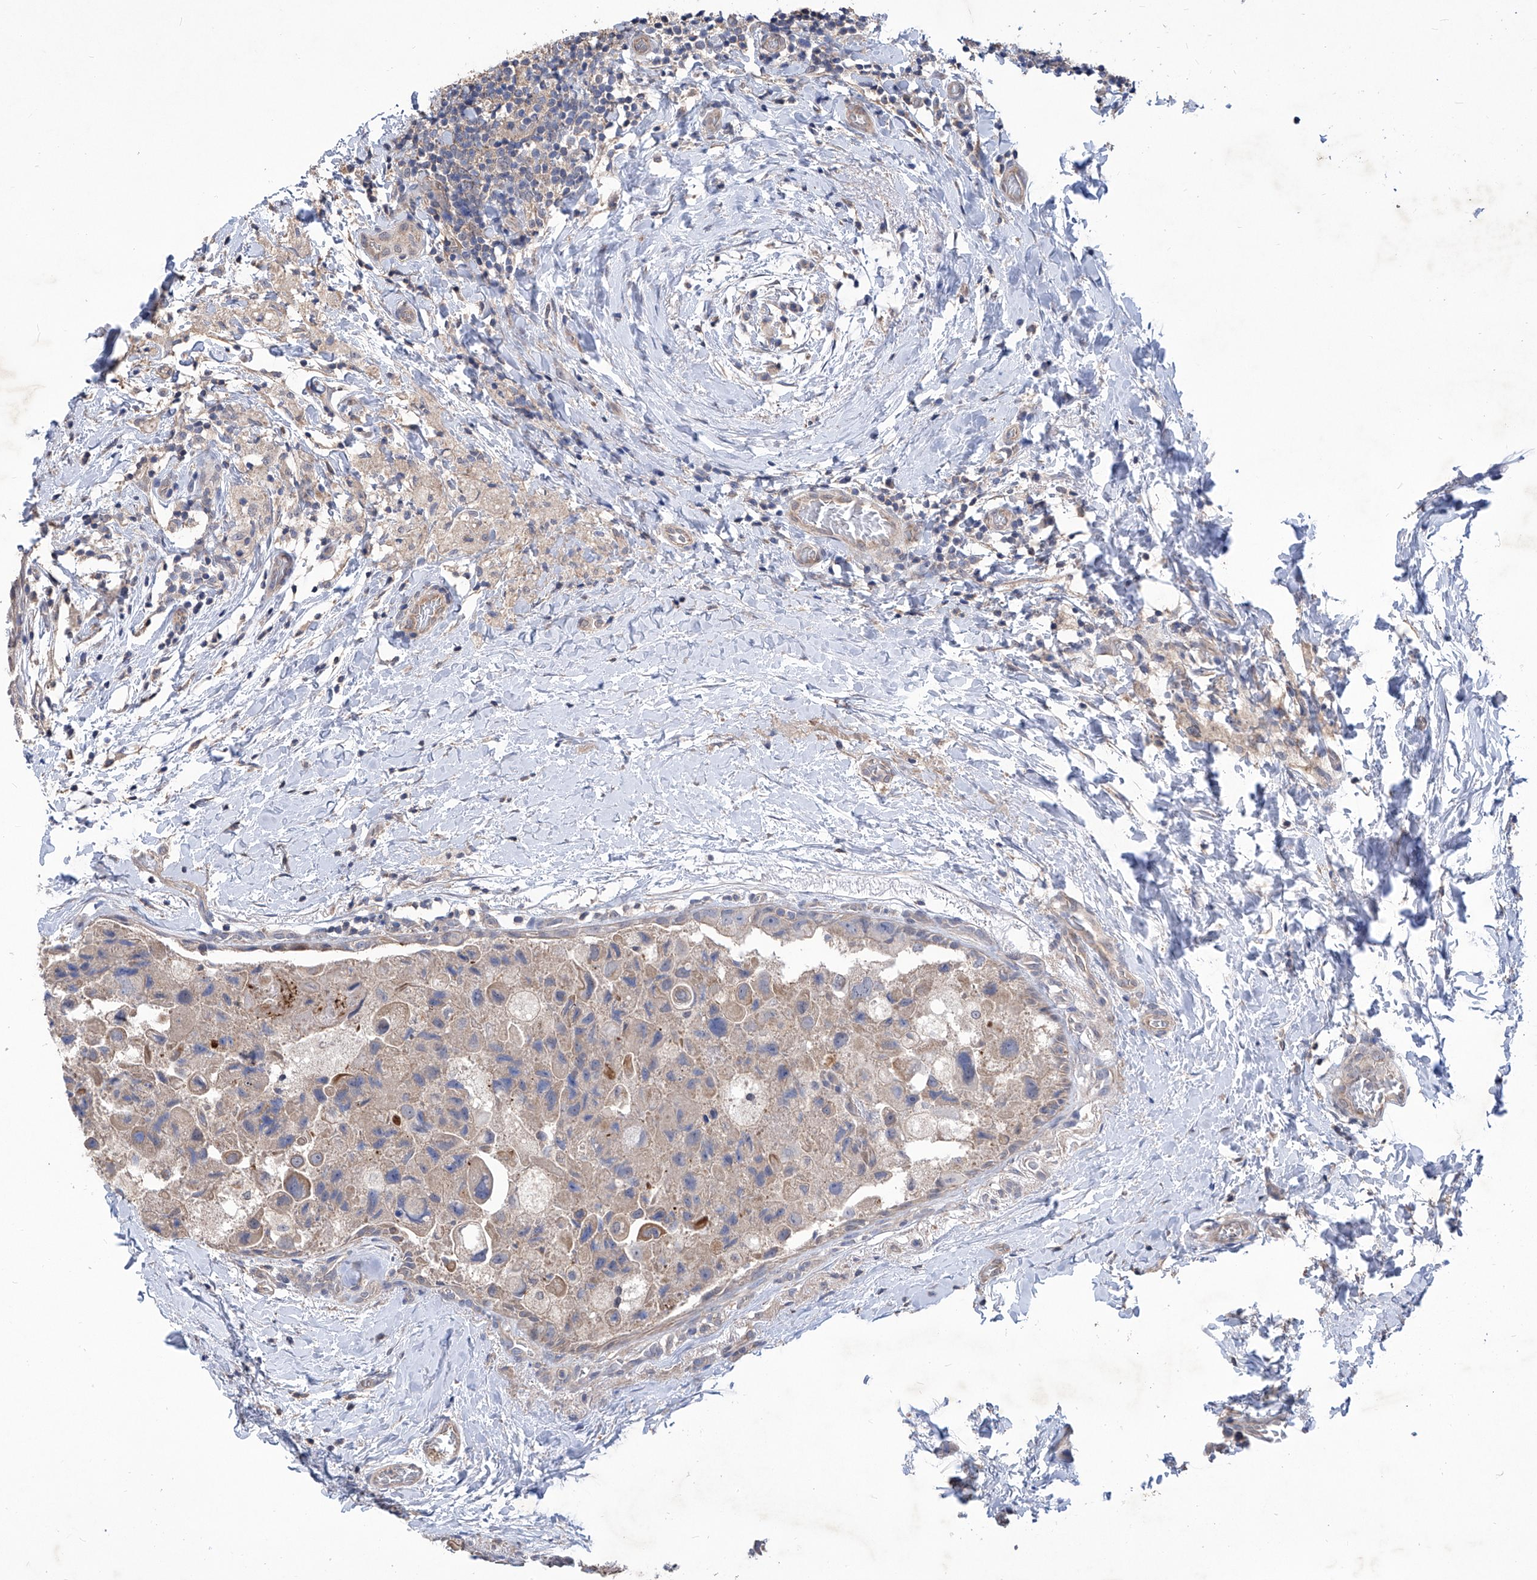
{"staining": {"intensity": "moderate", "quantity": "<25%", "location": "cytoplasmic/membranous"}, "tissue": "breast cancer", "cell_type": "Tumor cells", "image_type": "cancer", "snomed": [{"axis": "morphology", "description": "Duct carcinoma"}, {"axis": "topography", "description": "Breast"}], "caption": "A brown stain highlights moderate cytoplasmic/membranous expression of a protein in human breast cancer tumor cells.", "gene": "KIFC2", "patient": {"sex": "female", "age": 62}}